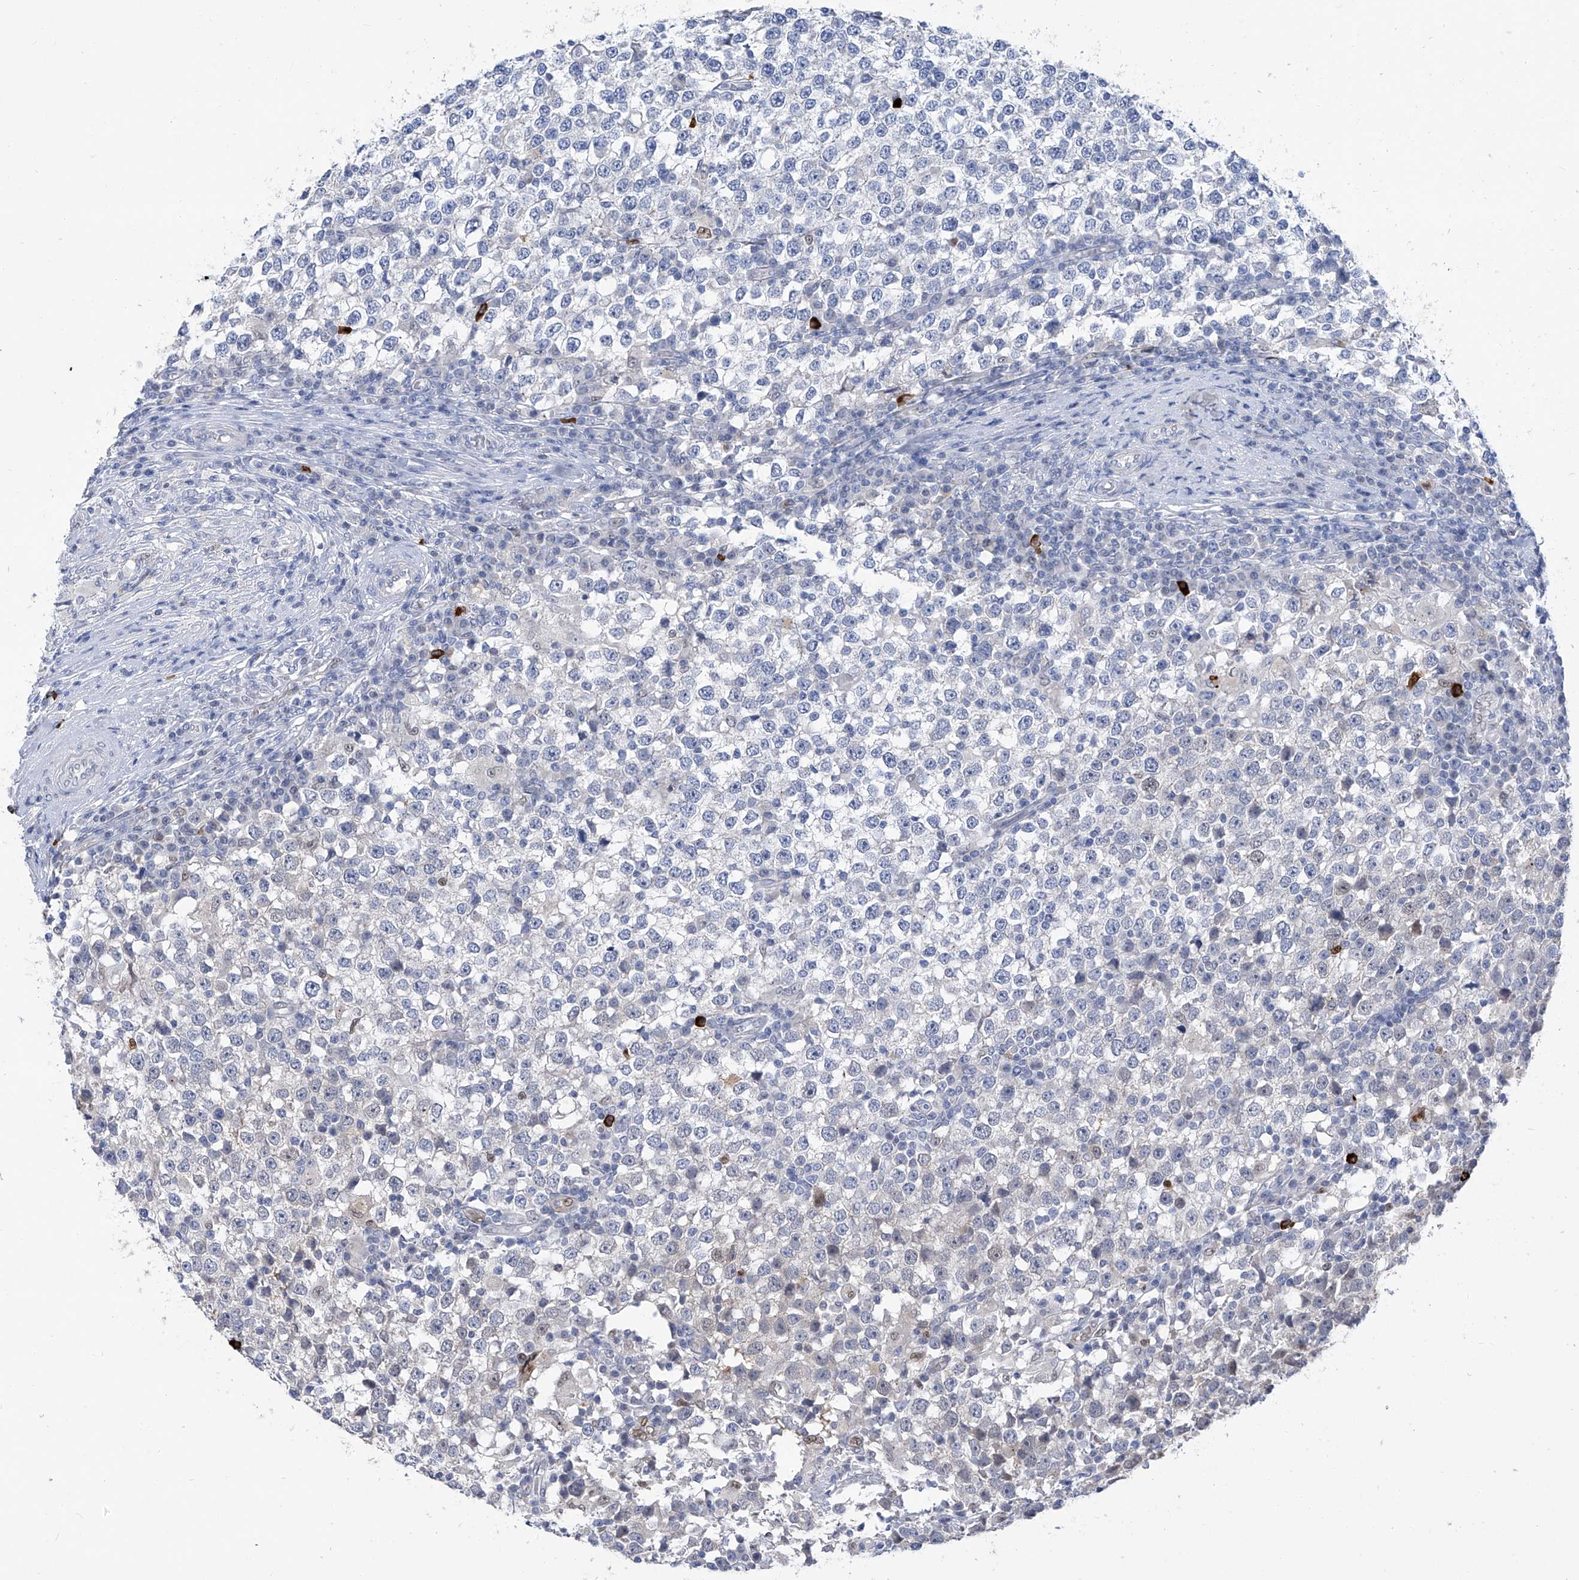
{"staining": {"intensity": "negative", "quantity": "none", "location": "none"}, "tissue": "testis cancer", "cell_type": "Tumor cells", "image_type": "cancer", "snomed": [{"axis": "morphology", "description": "Seminoma, NOS"}, {"axis": "topography", "description": "Testis"}], "caption": "Tumor cells are negative for brown protein staining in testis seminoma. Nuclei are stained in blue.", "gene": "PHF20", "patient": {"sex": "male", "age": 65}}